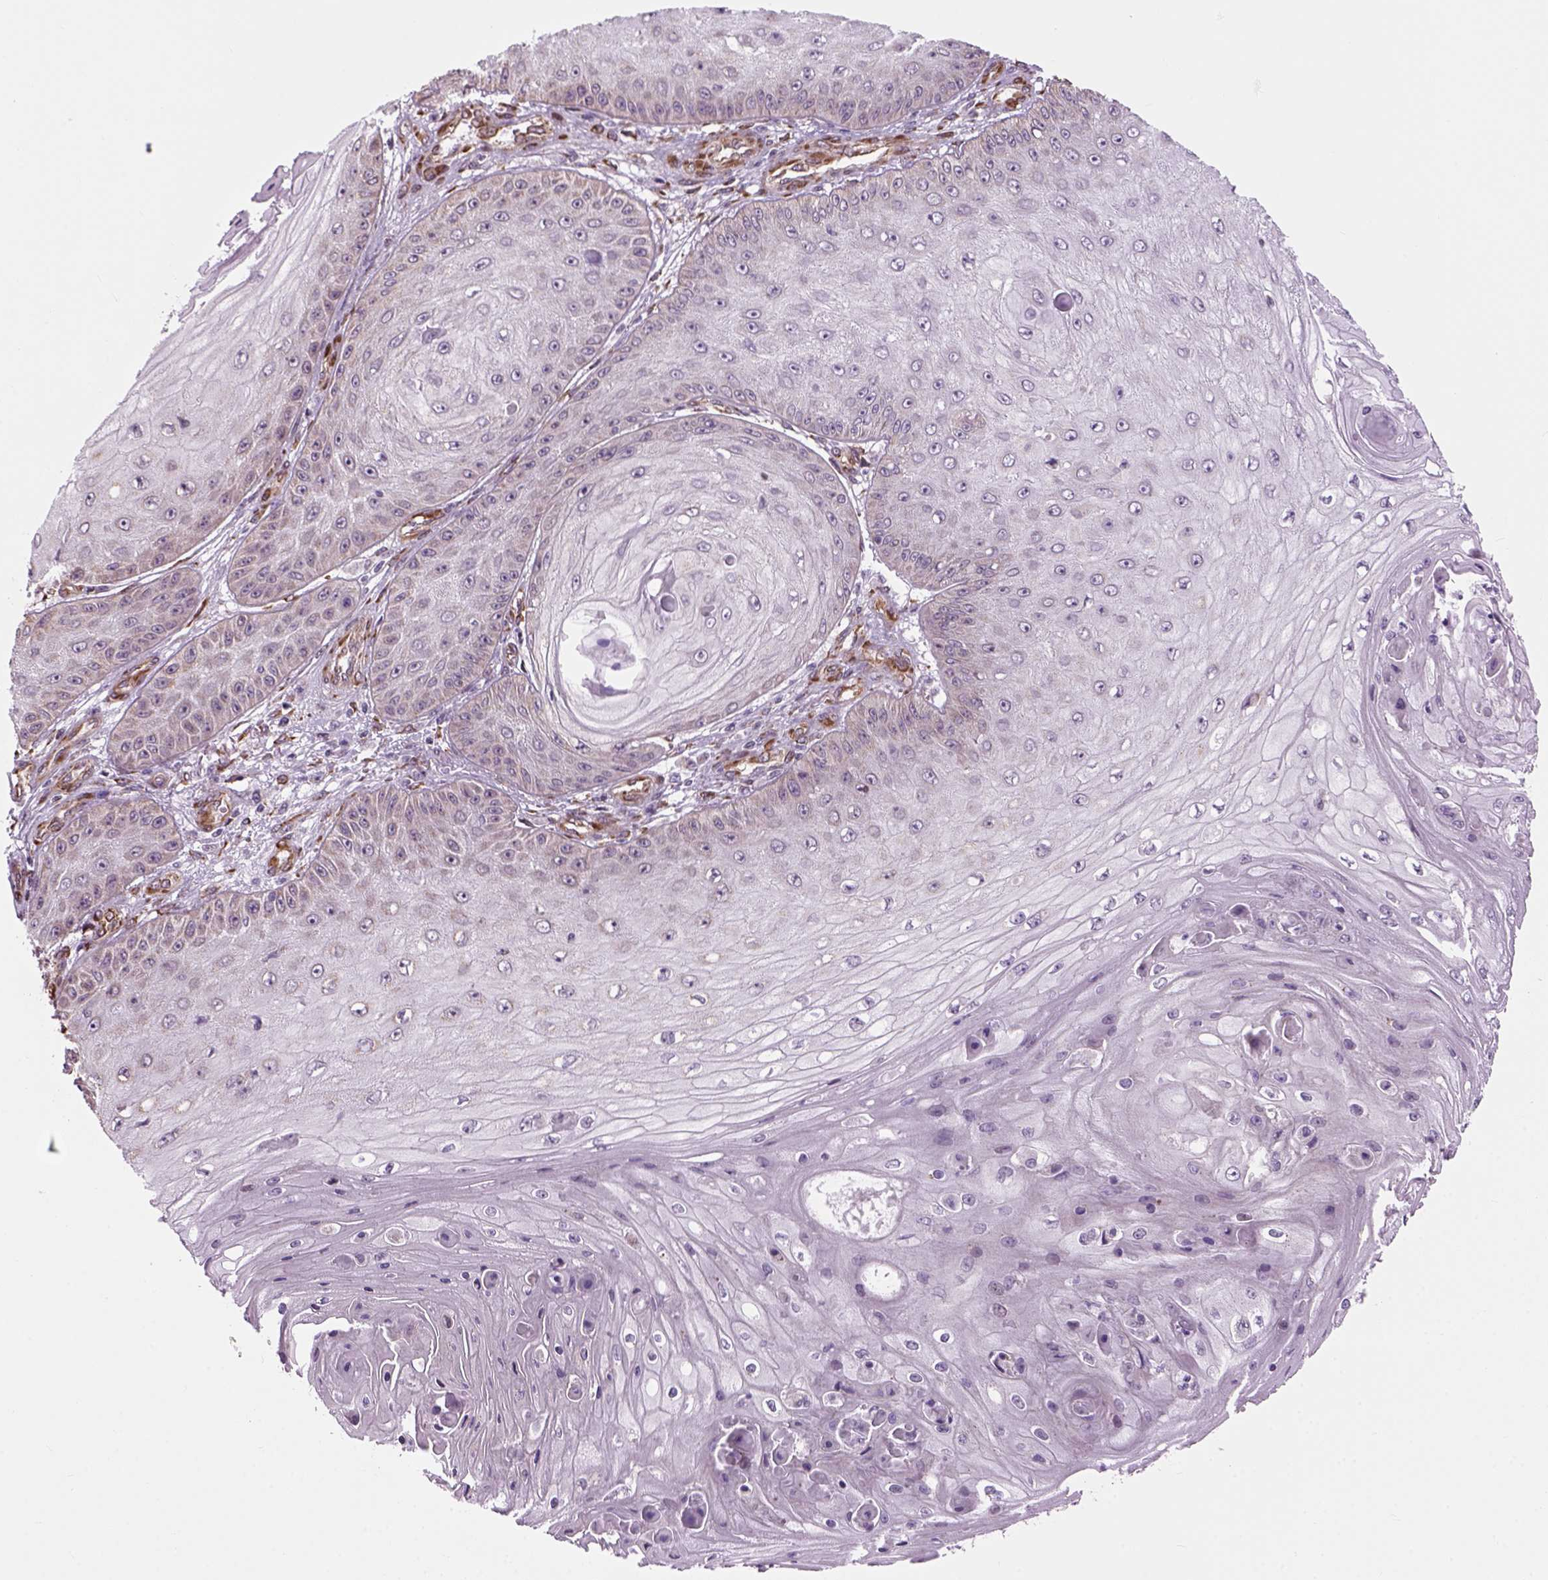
{"staining": {"intensity": "weak", "quantity": "<25%", "location": "cytoplasmic/membranous"}, "tissue": "skin cancer", "cell_type": "Tumor cells", "image_type": "cancer", "snomed": [{"axis": "morphology", "description": "Squamous cell carcinoma, NOS"}, {"axis": "topography", "description": "Skin"}], "caption": "Immunohistochemical staining of human skin cancer reveals no significant positivity in tumor cells.", "gene": "XK", "patient": {"sex": "male", "age": 70}}